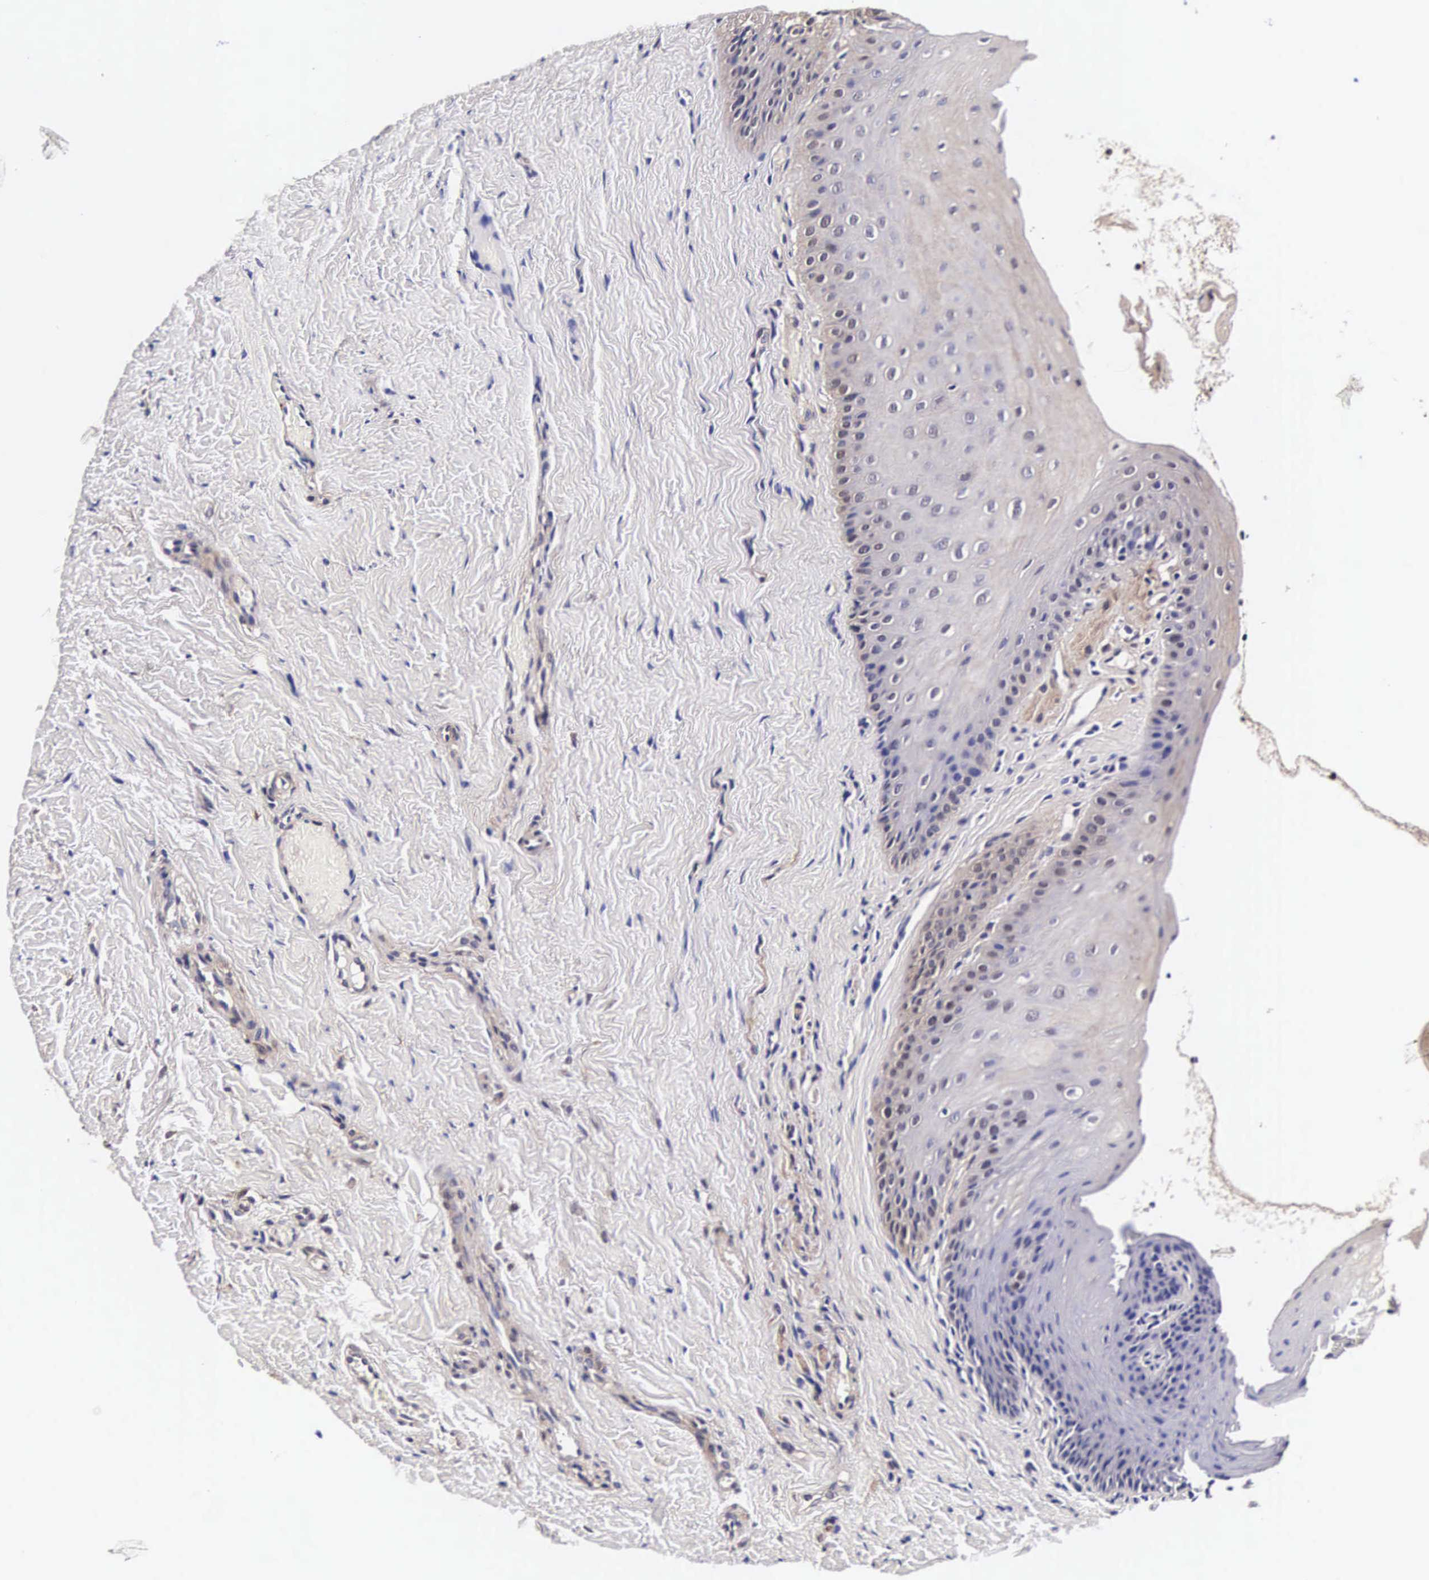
{"staining": {"intensity": "weak", "quantity": "<25%", "location": "cytoplasmic/membranous,nuclear"}, "tissue": "oral mucosa", "cell_type": "Squamous epithelial cells", "image_type": "normal", "snomed": [{"axis": "morphology", "description": "Normal tissue, NOS"}, {"axis": "topography", "description": "Oral tissue"}], "caption": "High power microscopy photomicrograph of an IHC image of unremarkable oral mucosa, revealing no significant expression in squamous epithelial cells. (Immunohistochemistry (ihc), brightfield microscopy, high magnification).", "gene": "TECPR2", "patient": {"sex": "female", "age": 23}}